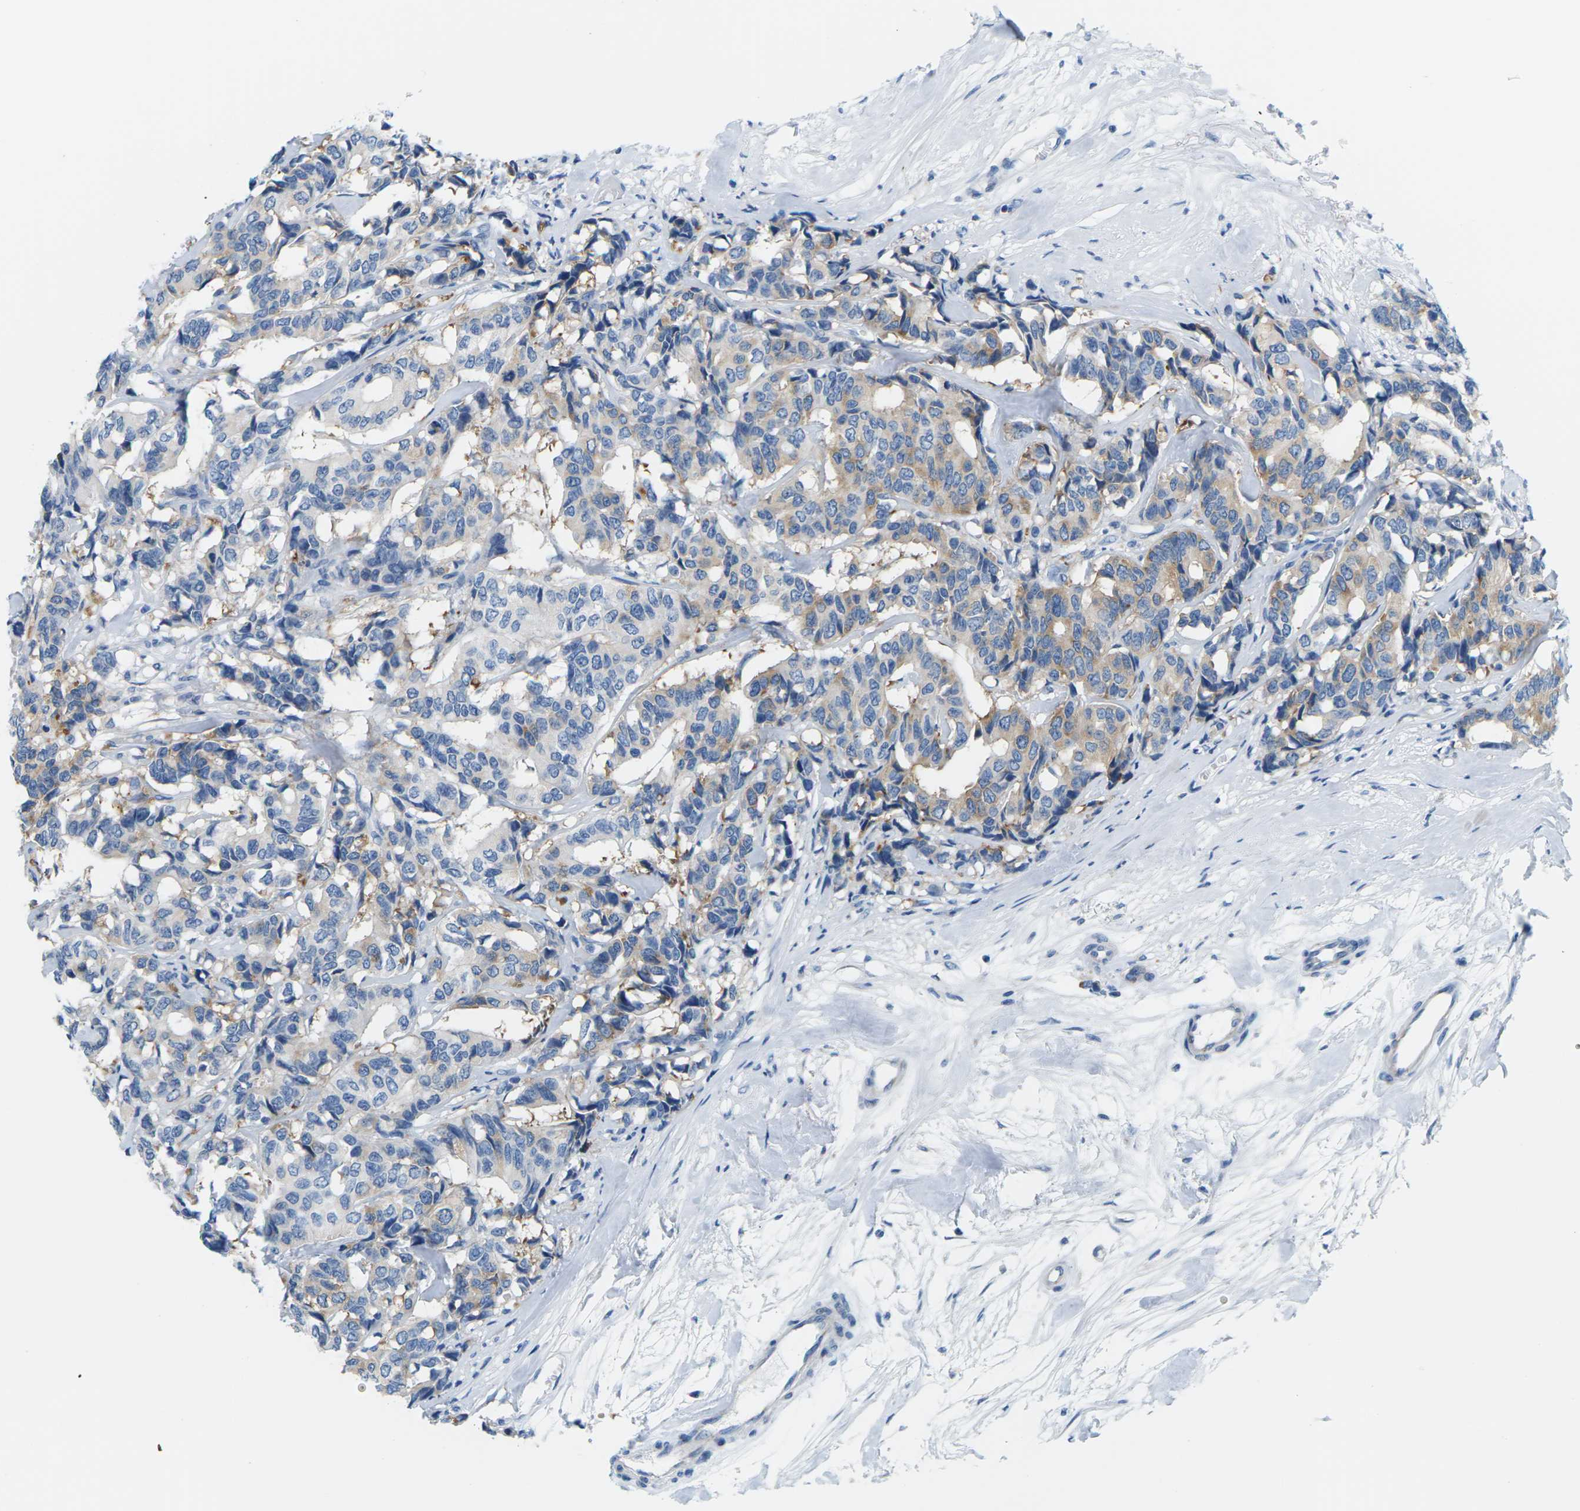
{"staining": {"intensity": "moderate", "quantity": "25%-75%", "location": "cytoplasmic/membranous"}, "tissue": "breast cancer", "cell_type": "Tumor cells", "image_type": "cancer", "snomed": [{"axis": "morphology", "description": "Duct carcinoma"}, {"axis": "topography", "description": "Breast"}], "caption": "Immunohistochemistry image of neoplastic tissue: human breast infiltrating ductal carcinoma stained using IHC demonstrates medium levels of moderate protein expression localized specifically in the cytoplasmic/membranous of tumor cells, appearing as a cytoplasmic/membranous brown color.", "gene": "SYNGR2", "patient": {"sex": "female", "age": 87}}